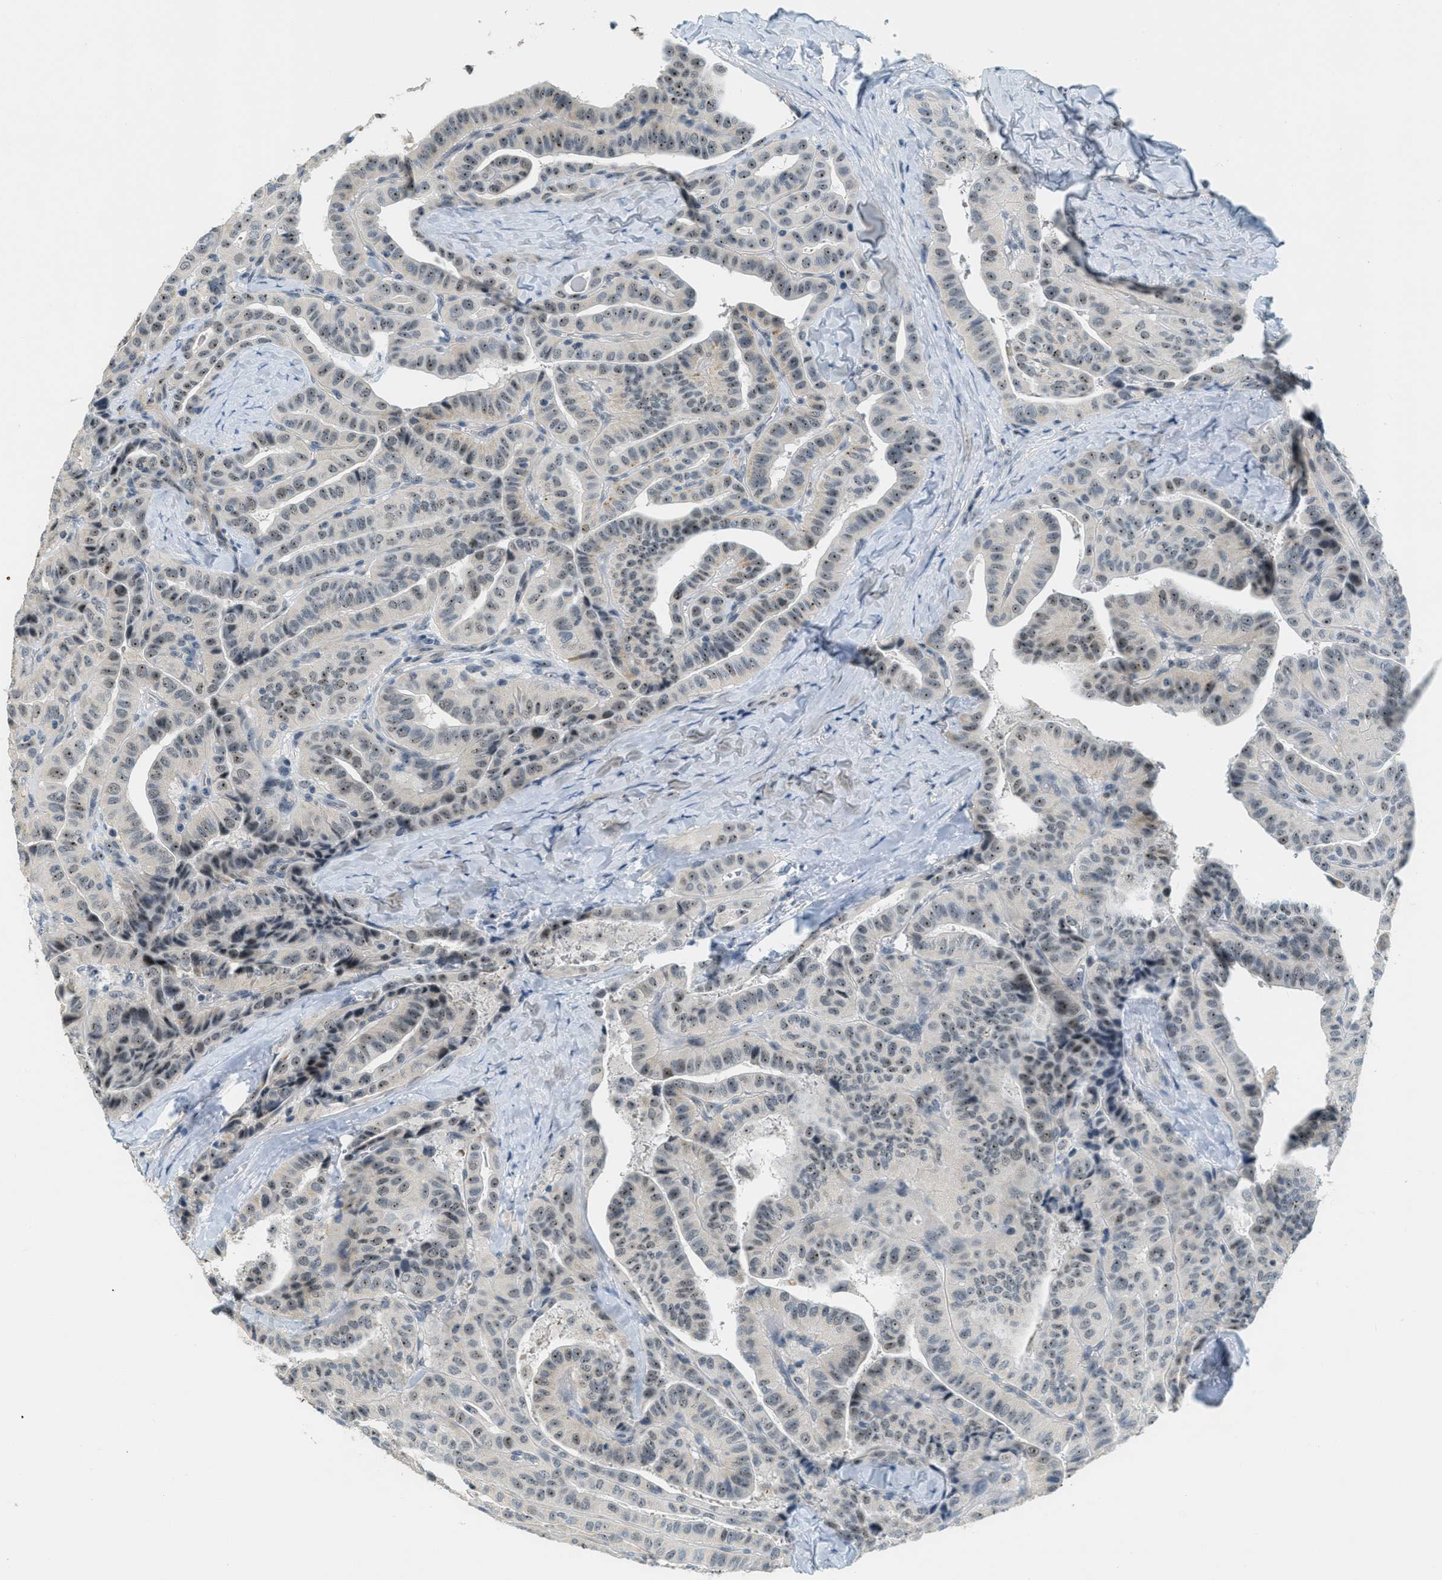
{"staining": {"intensity": "moderate", "quantity": "25%-75%", "location": "nuclear"}, "tissue": "thyroid cancer", "cell_type": "Tumor cells", "image_type": "cancer", "snomed": [{"axis": "morphology", "description": "Papillary adenocarcinoma, NOS"}, {"axis": "topography", "description": "Thyroid gland"}], "caption": "This micrograph shows IHC staining of thyroid papillary adenocarcinoma, with medium moderate nuclear expression in about 25%-75% of tumor cells.", "gene": "DDX47", "patient": {"sex": "male", "age": 77}}